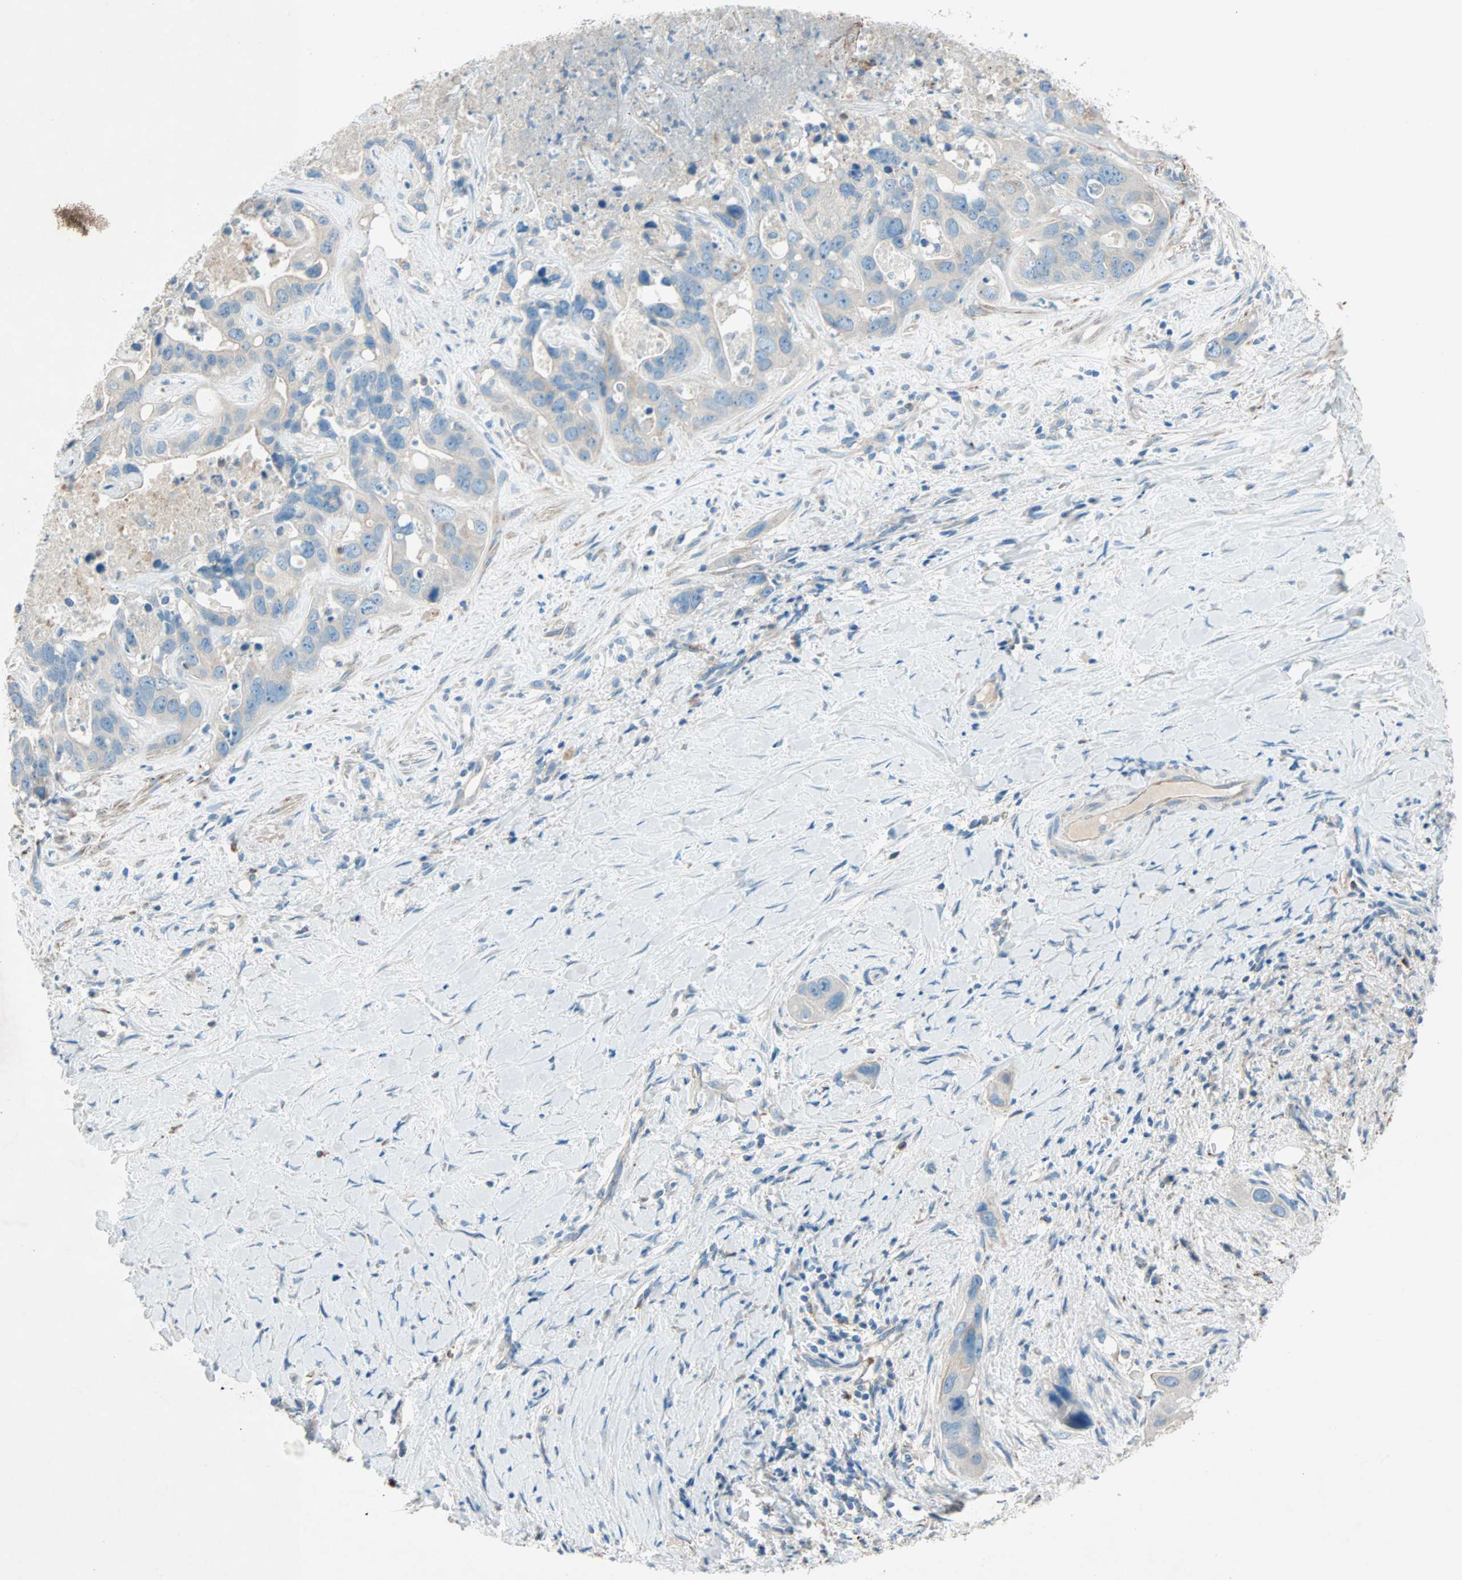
{"staining": {"intensity": "moderate", "quantity": ">75%", "location": "cytoplasmic/membranous"}, "tissue": "liver cancer", "cell_type": "Tumor cells", "image_type": "cancer", "snomed": [{"axis": "morphology", "description": "Cholangiocarcinoma"}, {"axis": "topography", "description": "Liver"}], "caption": "Immunohistochemistry histopathology image of neoplastic tissue: liver cancer stained using immunohistochemistry reveals medium levels of moderate protein expression localized specifically in the cytoplasmic/membranous of tumor cells, appearing as a cytoplasmic/membranous brown color.", "gene": "LY6G6F", "patient": {"sex": "female", "age": 65}}